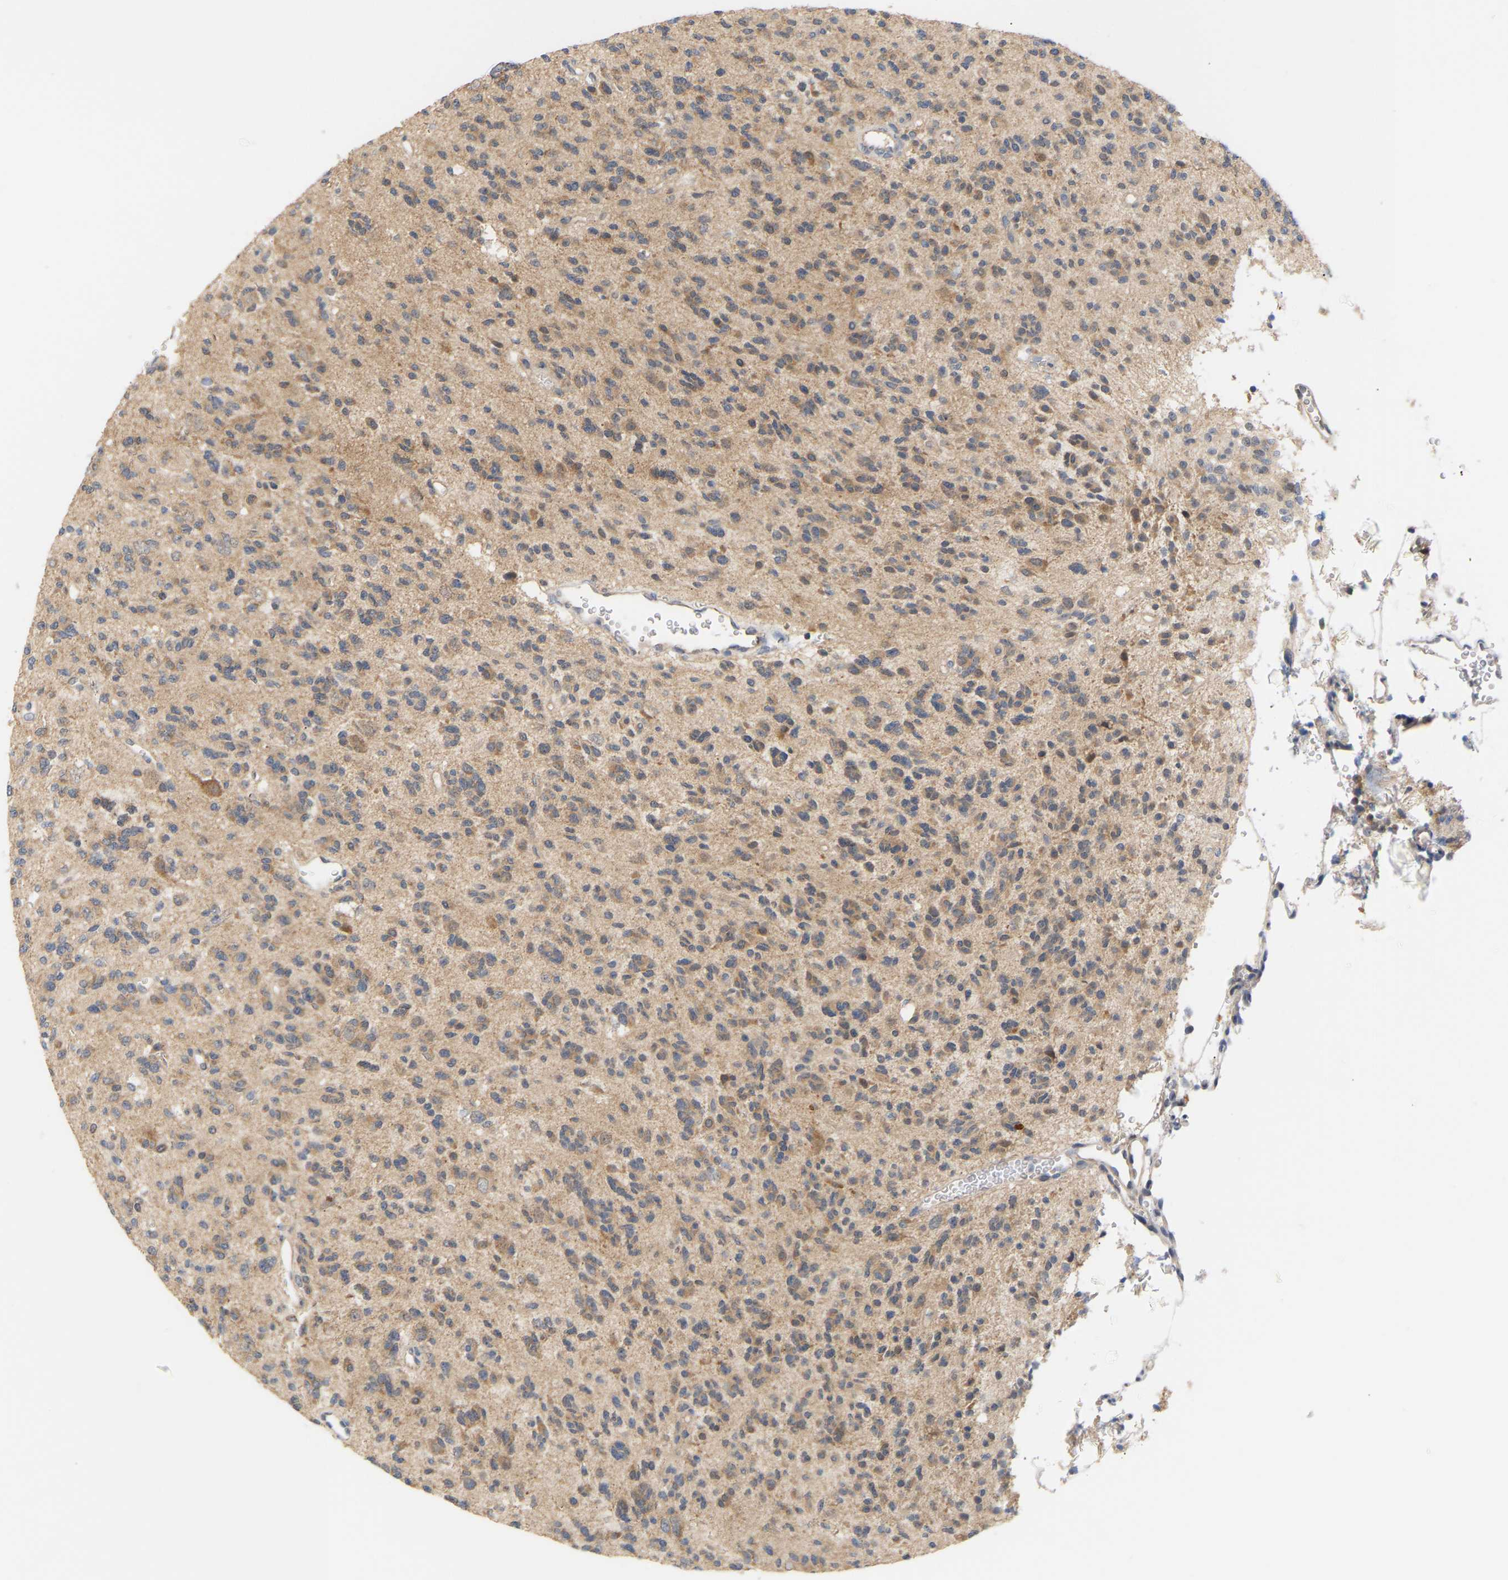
{"staining": {"intensity": "weak", "quantity": ">75%", "location": "cytoplasmic/membranous"}, "tissue": "glioma", "cell_type": "Tumor cells", "image_type": "cancer", "snomed": [{"axis": "morphology", "description": "Glioma, malignant, Low grade"}, {"axis": "topography", "description": "Brain"}], "caption": "Immunohistochemical staining of malignant glioma (low-grade) shows low levels of weak cytoplasmic/membranous protein positivity in about >75% of tumor cells.", "gene": "TPMT", "patient": {"sex": "male", "age": 38}}